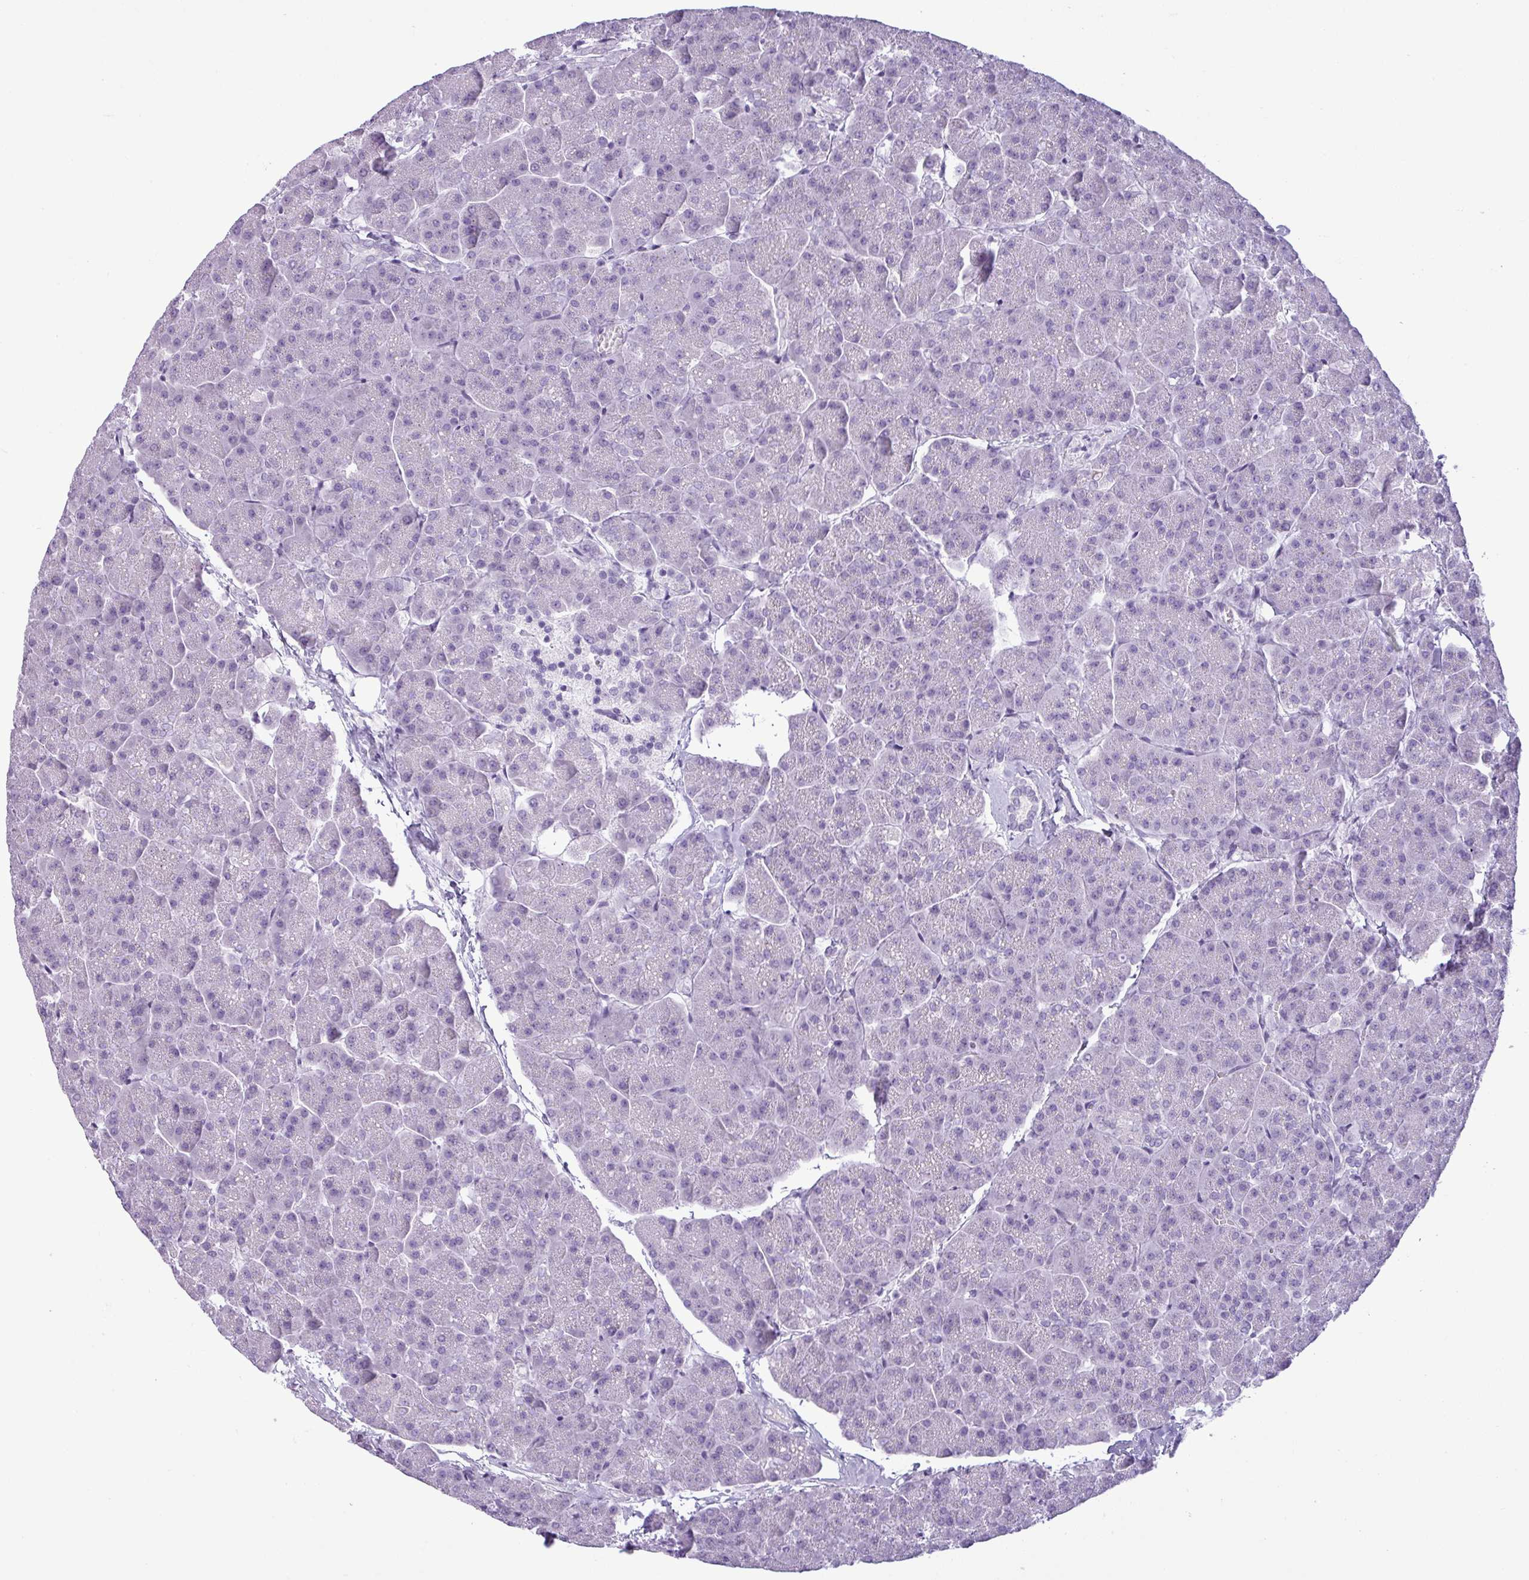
{"staining": {"intensity": "negative", "quantity": "none", "location": "none"}, "tissue": "pancreas", "cell_type": "Exocrine glandular cells", "image_type": "normal", "snomed": [{"axis": "morphology", "description": "Normal tissue, NOS"}, {"axis": "topography", "description": "Pancreas"}, {"axis": "topography", "description": "Peripheral nerve tissue"}], "caption": "The micrograph displays no staining of exocrine glandular cells in normal pancreas.", "gene": "CDH16", "patient": {"sex": "male", "age": 54}}